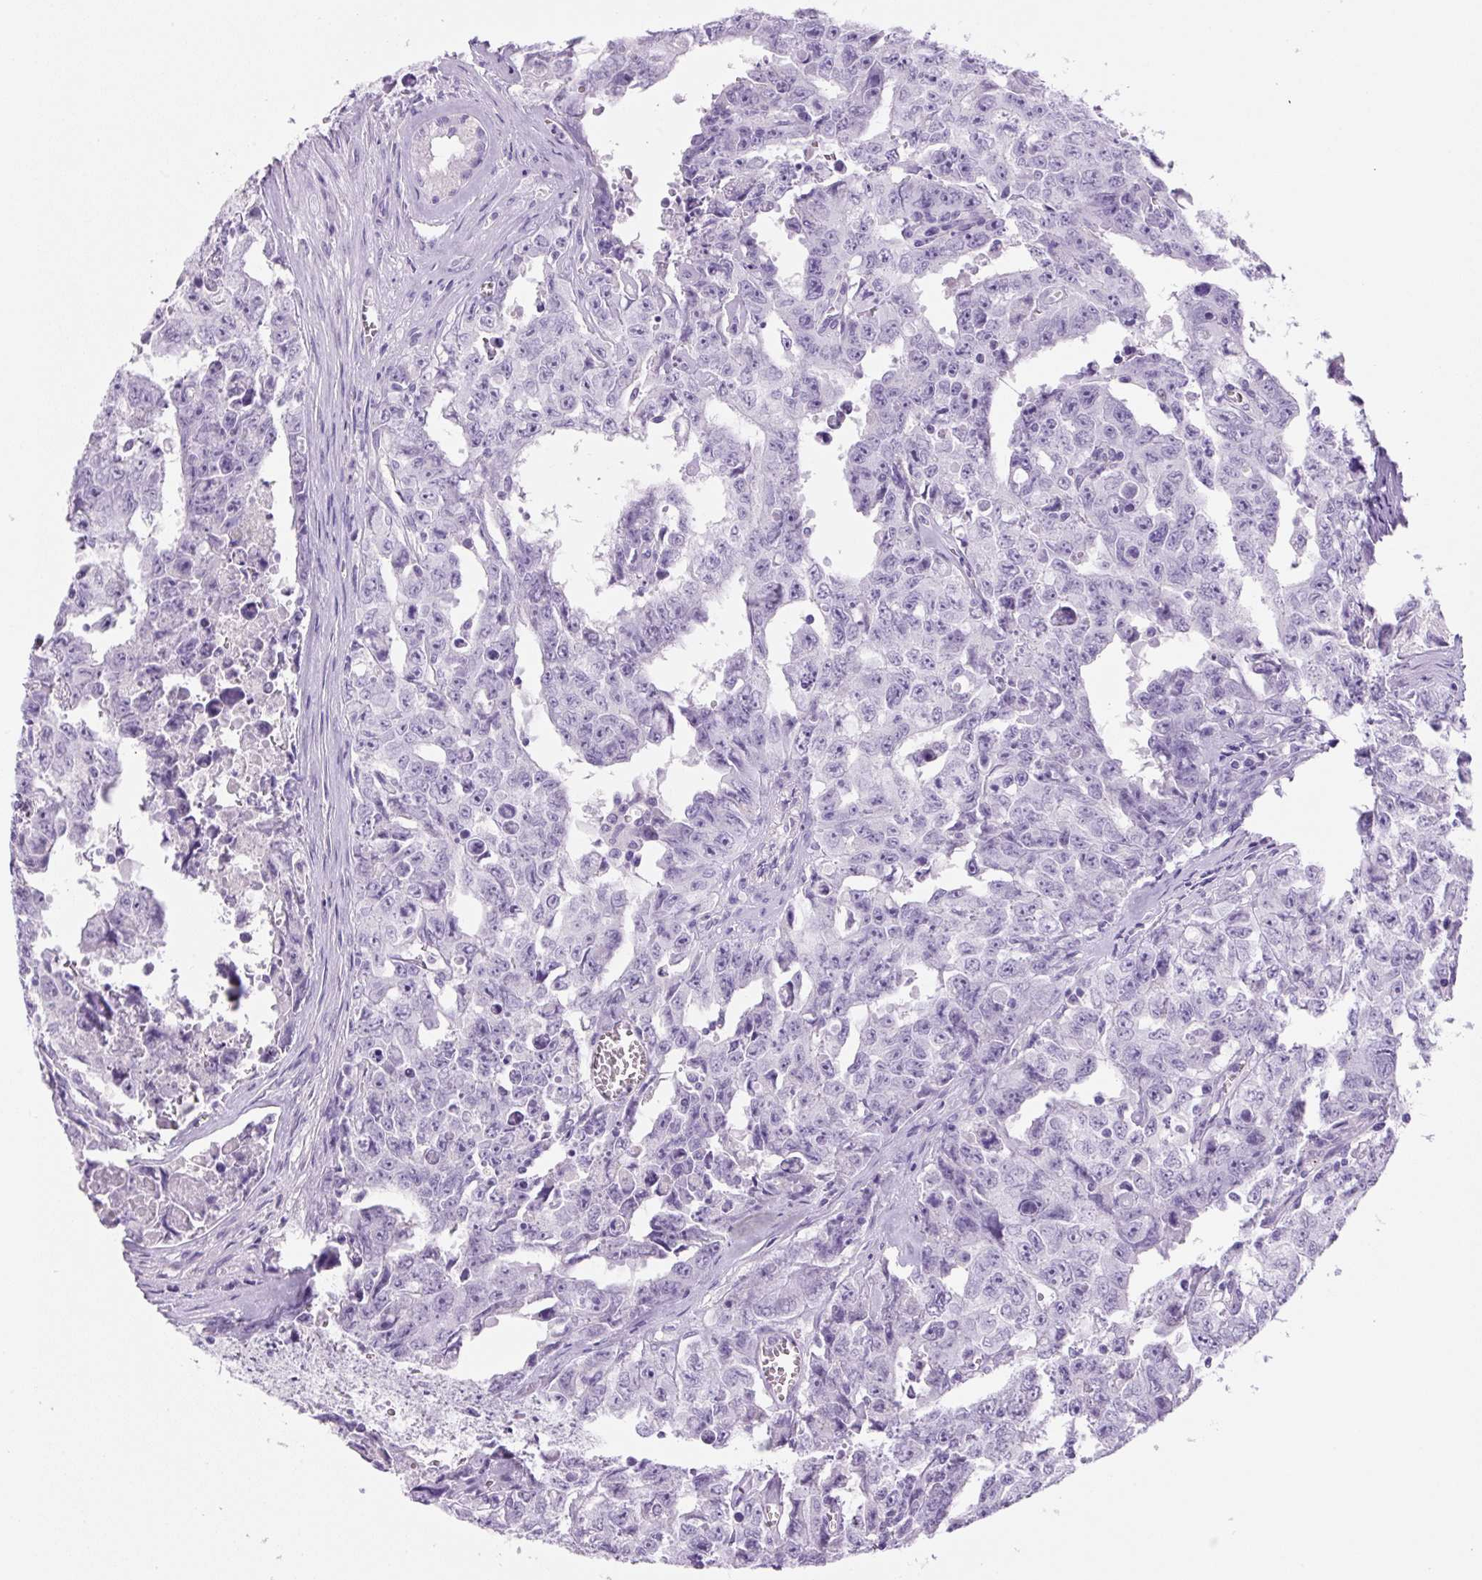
{"staining": {"intensity": "negative", "quantity": "none", "location": "none"}, "tissue": "testis cancer", "cell_type": "Tumor cells", "image_type": "cancer", "snomed": [{"axis": "morphology", "description": "Carcinoma, Embryonal, NOS"}, {"axis": "topography", "description": "Testis"}], "caption": "The image demonstrates no staining of tumor cells in testis cancer (embryonal carcinoma). (DAB immunohistochemistry (IHC) with hematoxylin counter stain).", "gene": "PRRT1", "patient": {"sex": "male", "age": 24}}